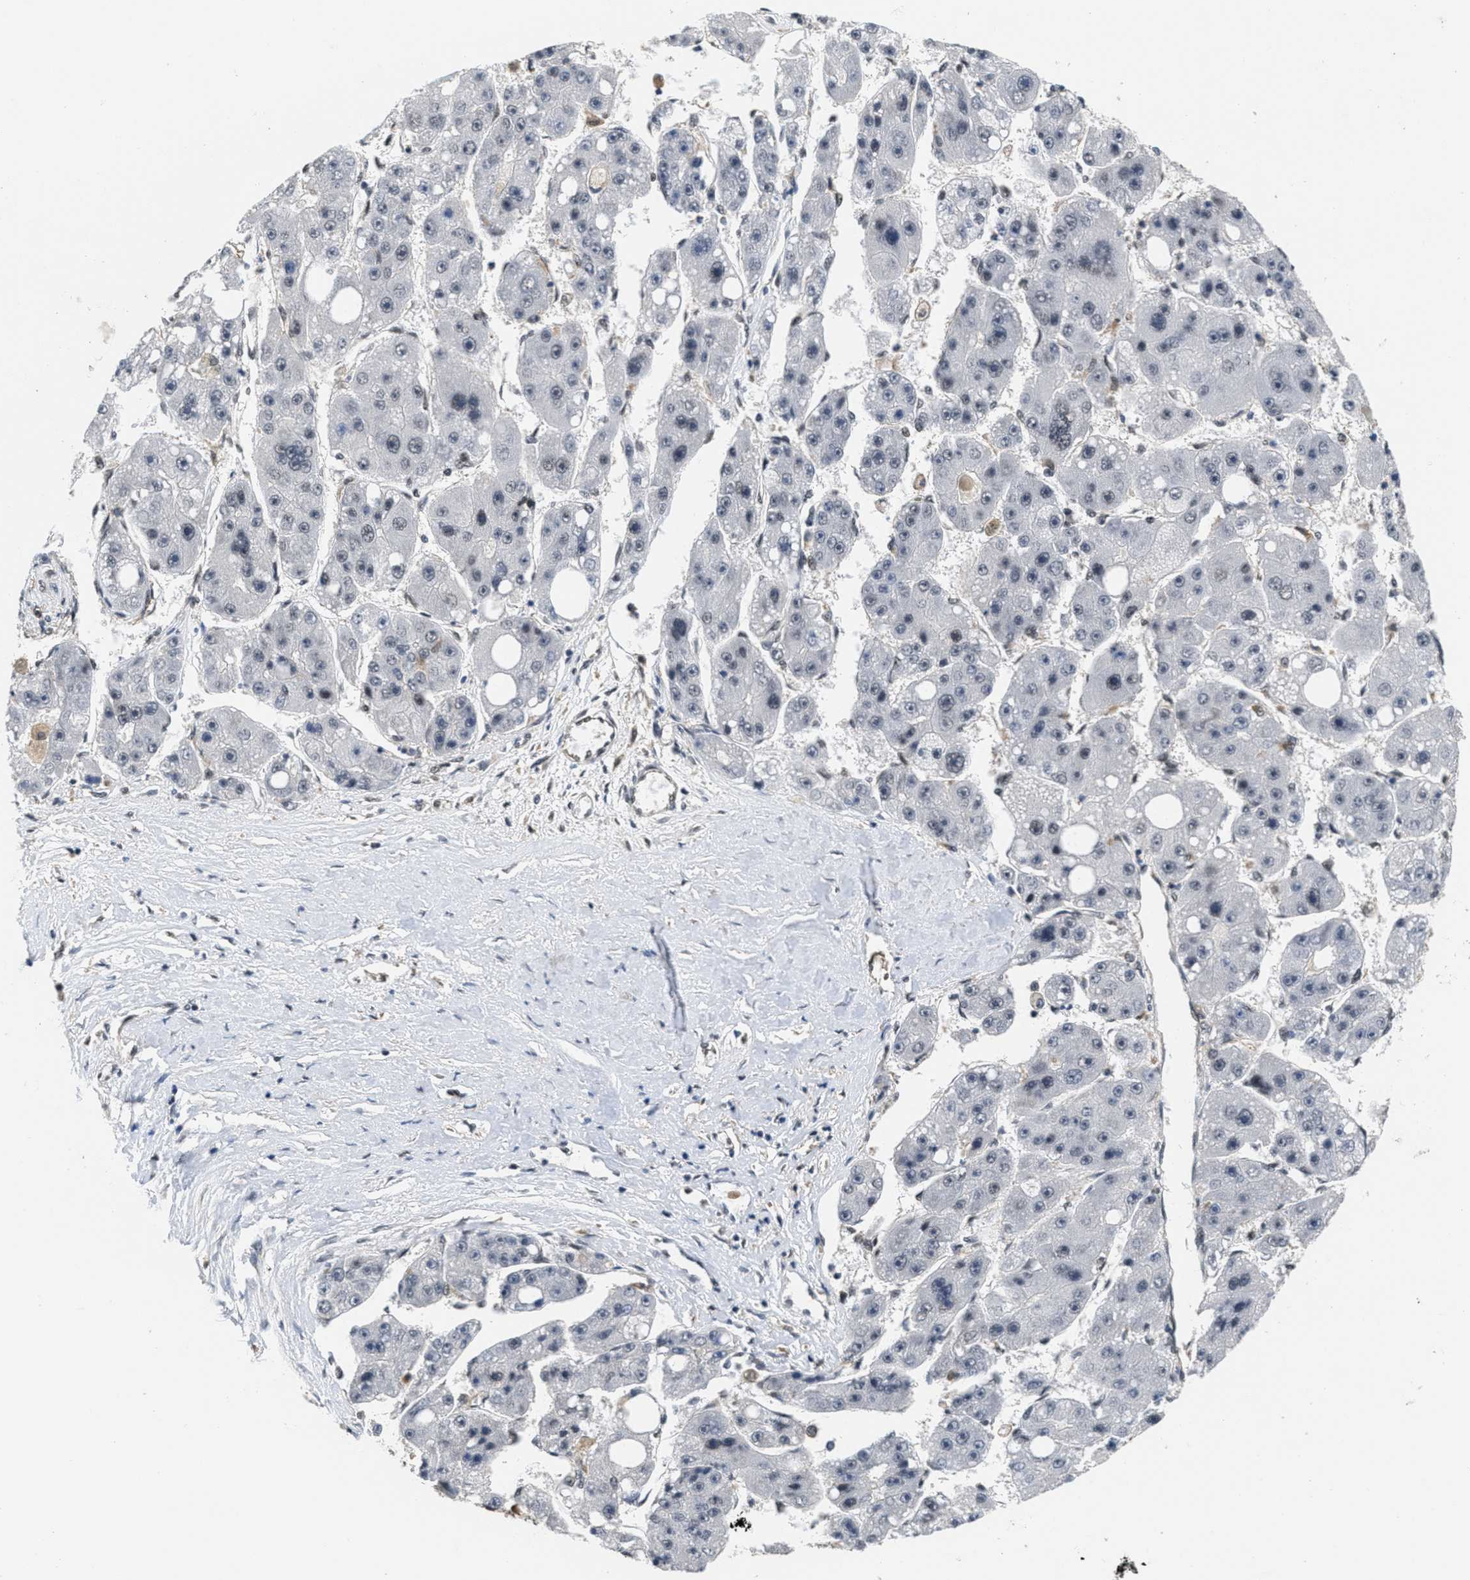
{"staining": {"intensity": "negative", "quantity": "none", "location": "none"}, "tissue": "liver cancer", "cell_type": "Tumor cells", "image_type": "cancer", "snomed": [{"axis": "morphology", "description": "Carcinoma, Hepatocellular, NOS"}, {"axis": "topography", "description": "Liver"}], "caption": "Immunohistochemistry (IHC) photomicrograph of neoplastic tissue: human liver cancer stained with DAB (3,3'-diaminobenzidine) demonstrates no significant protein expression in tumor cells. (Brightfield microscopy of DAB immunohistochemistry at high magnification).", "gene": "CUL4B", "patient": {"sex": "female", "age": 61}}